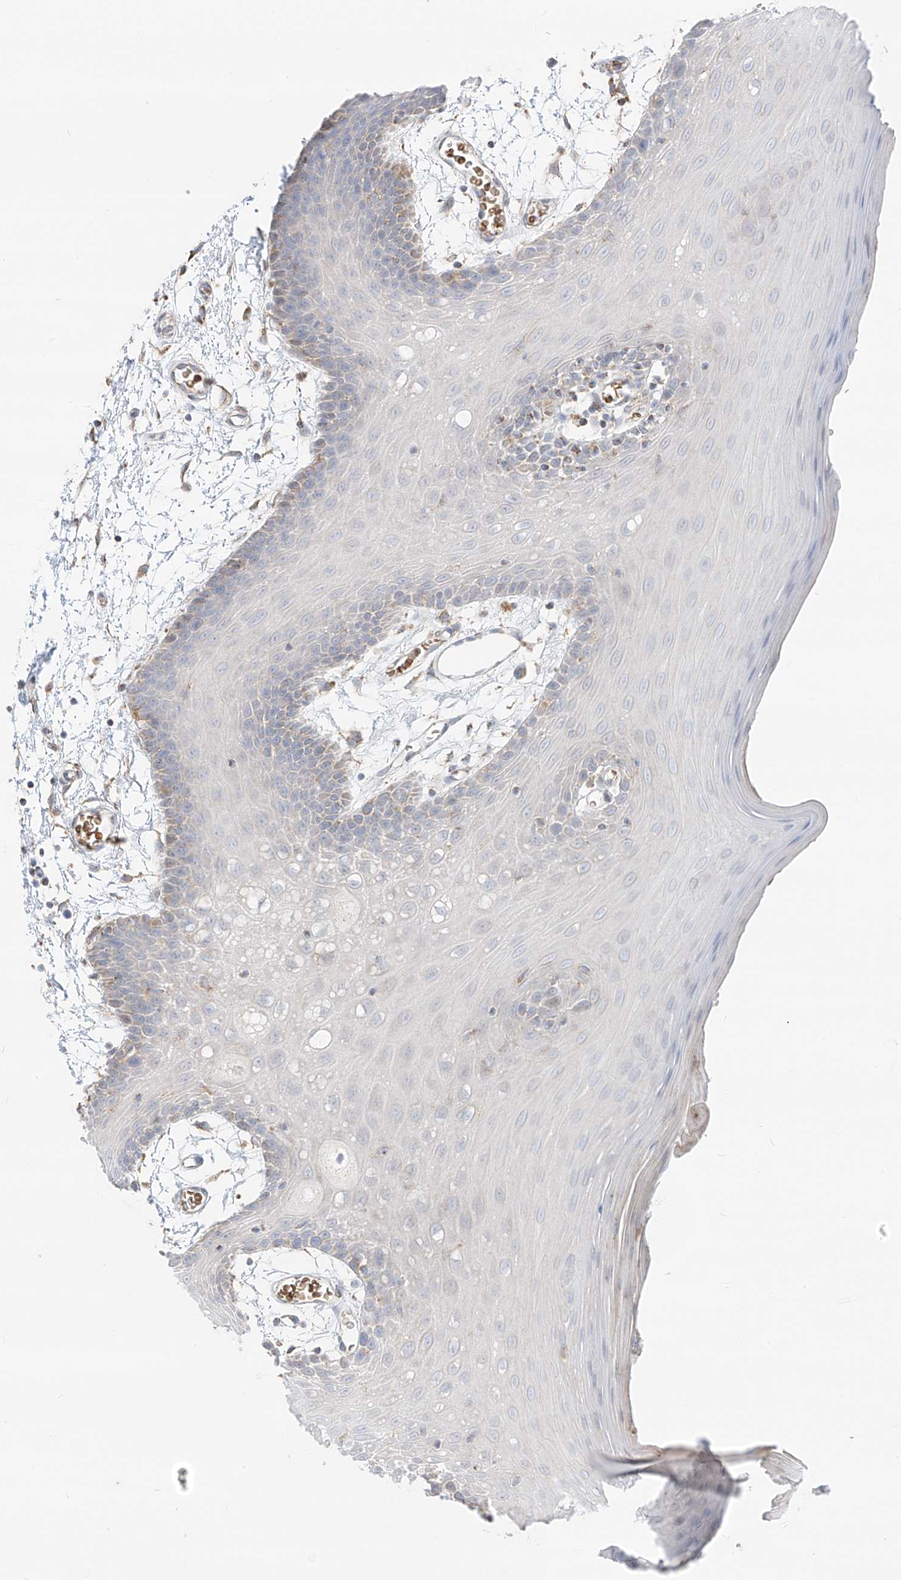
{"staining": {"intensity": "weak", "quantity": "<25%", "location": "cytoplasmic/membranous"}, "tissue": "oral mucosa", "cell_type": "Squamous epithelial cells", "image_type": "normal", "snomed": [{"axis": "morphology", "description": "Normal tissue, NOS"}, {"axis": "topography", "description": "Skeletal muscle"}, {"axis": "topography", "description": "Oral tissue"}, {"axis": "topography", "description": "Salivary gland"}, {"axis": "topography", "description": "Peripheral nerve tissue"}], "caption": "Immunohistochemistry (IHC) histopathology image of normal human oral mucosa stained for a protein (brown), which reveals no expression in squamous epithelial cells.", "gene": "ARHGEF40", "patient": {"sex": "male", "age": 54}}